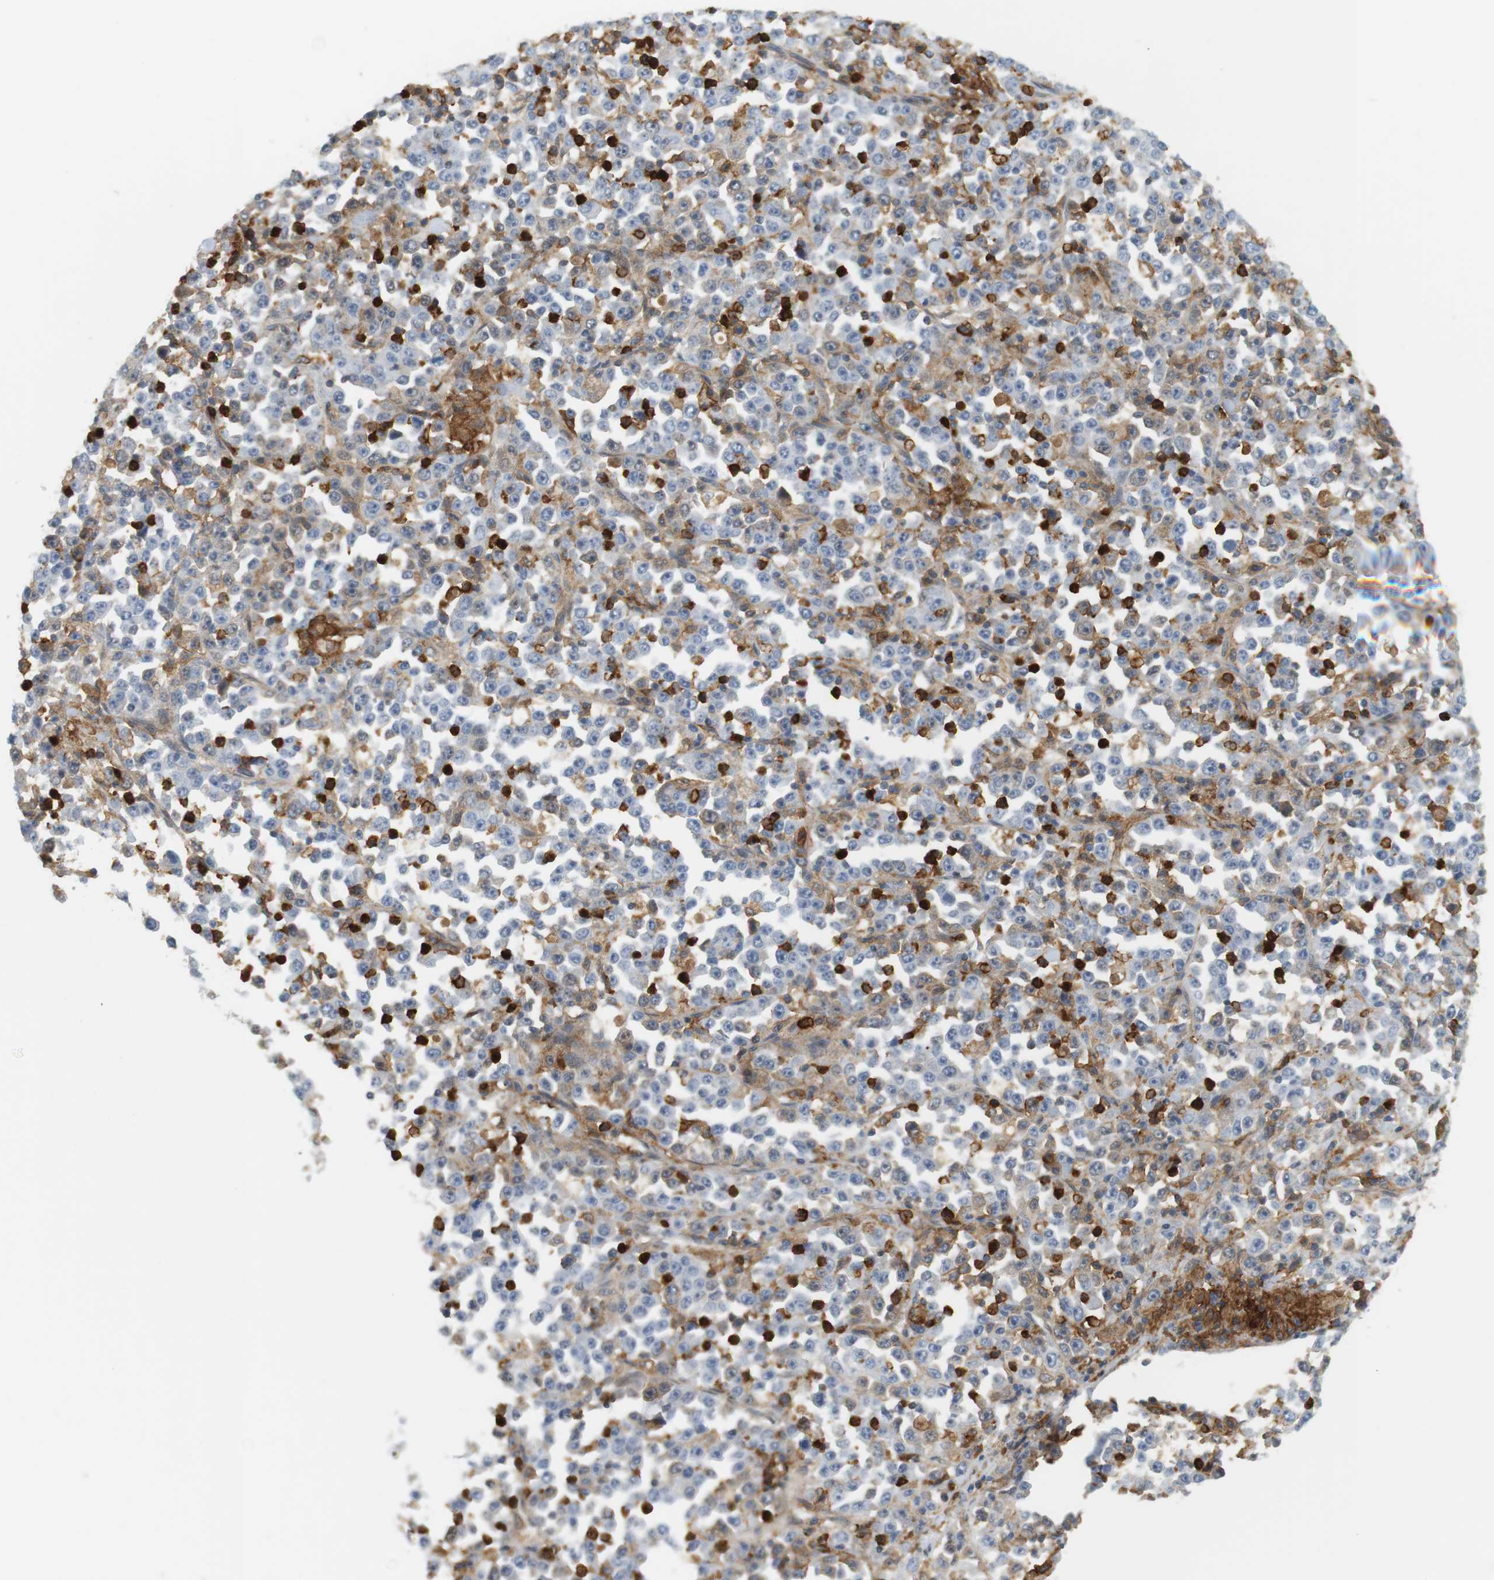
{"staining": {"intensity": "negative", "quantity": "none", "location": "none"}, "tissue": "stomach cancer", "cell_type": "Tumor cells", "image_type": "cancer", "snomed": [{"axis": "morphology", "description": "Normal tissue, NOS"}, {"axis": "morphology", "description": "Adenocarcinoma, NOS"}, {"axis": "topography", "description": "Stomach, upper"}, {"axis": "topography", "description": "Stomach"}], "caption": "High power microscopy histopathology image of an IHC photomicrograph of stomach cancer (adenocarcinoma), revealing no significant staining in tumor cells.", "gene": "SIRPA", "patient": {"sex": "male", "age": 59}}